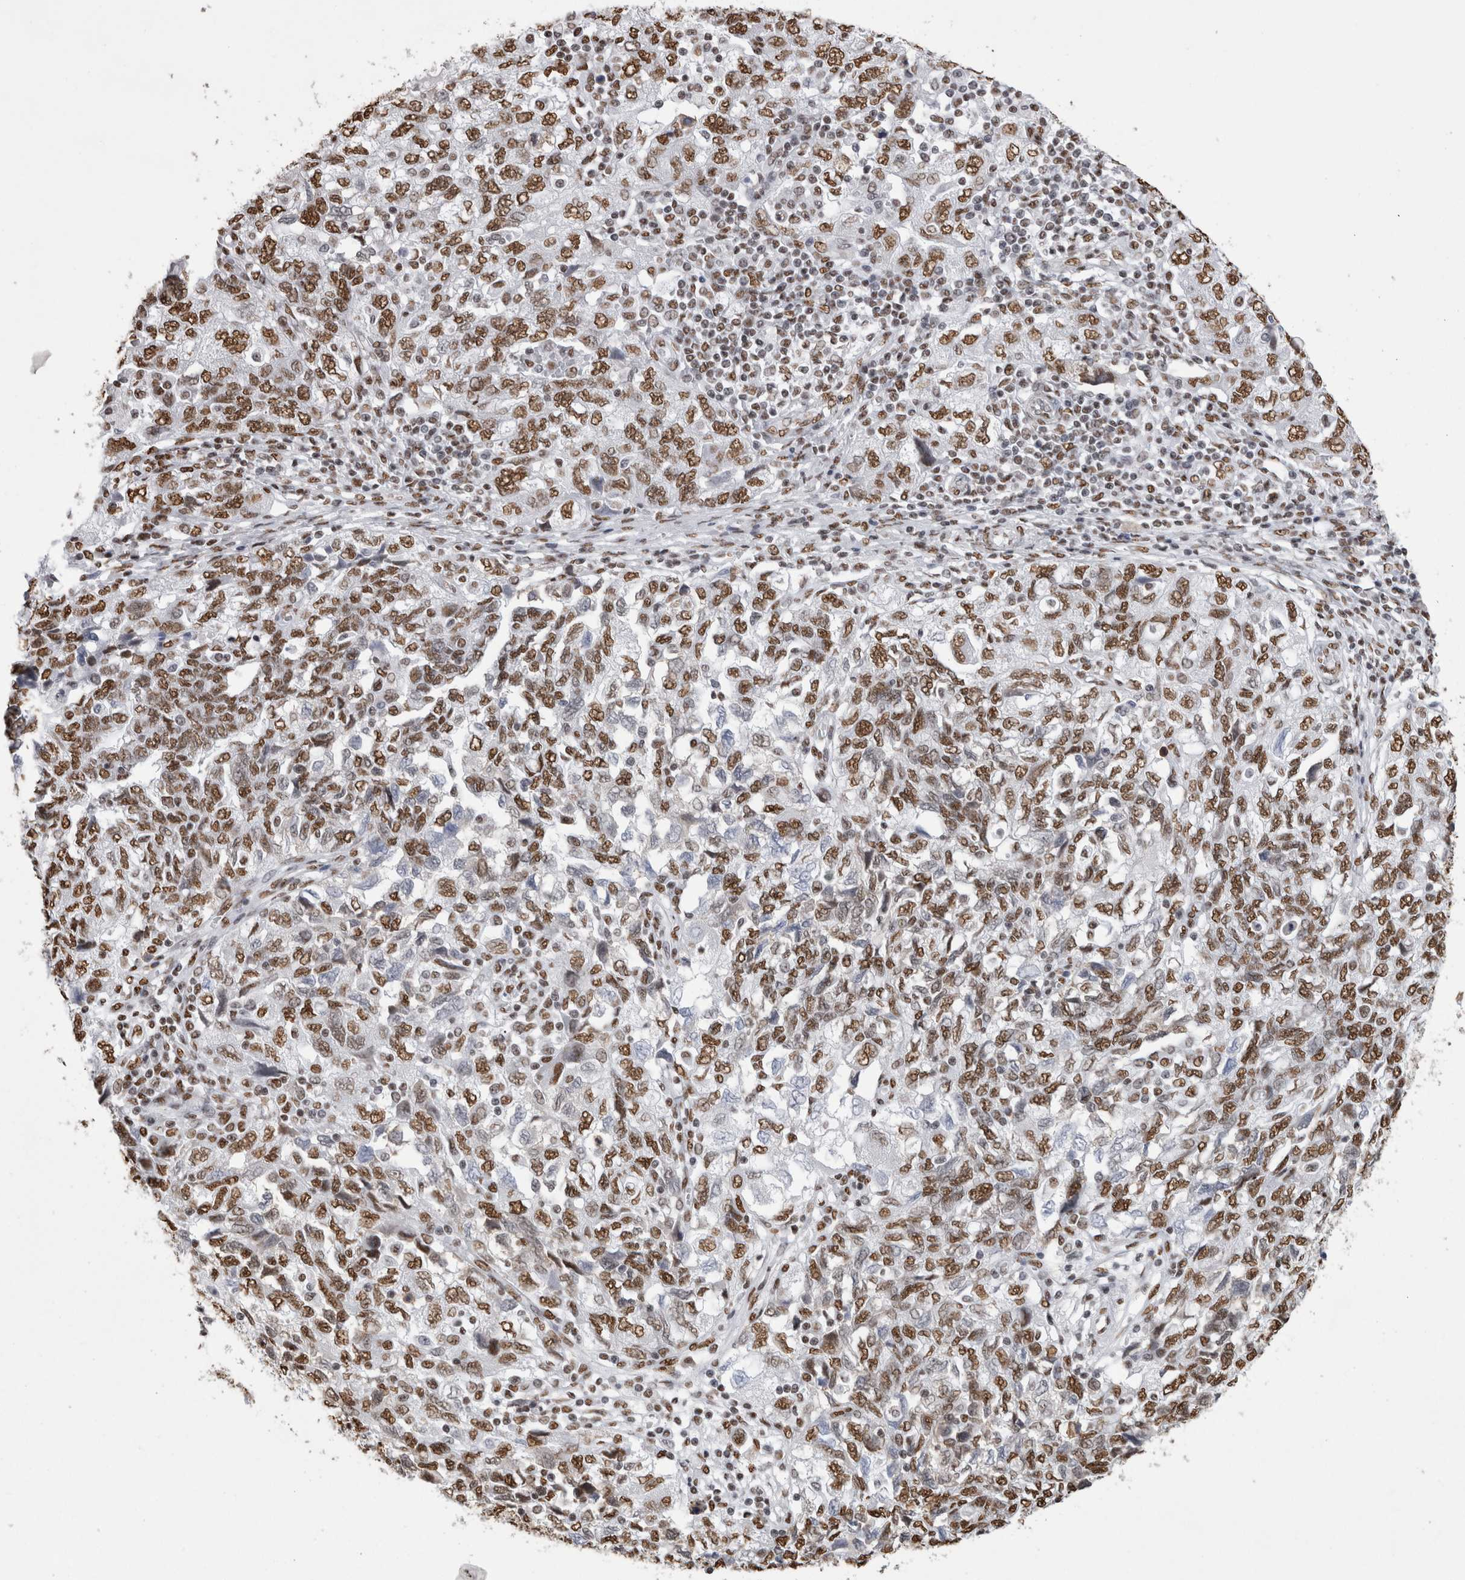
{"staining": {"intensity": "strong", "quantity": ">75%", "location": "nuclear"}, "tissue": "ovarian cancer", "cell_type": "Tumor cells", "image_type": "cancer", "snomed": [{"axis": "morphology", "description": "Carcinoma, NOS"}, {"axis": "morphology", "description": "Cystadenocarcinoma, serous, NOS"}, {"axis": "topography", "description": "Ovary"}], "caption": "A high-resolution photomicrograph shows immunohistochemistry (IHC) staining of ovarian cancer, which shows strong nuclear expression in approximately >75% of tumor cells. (DAB IHC with brightfield microscopy, high magnification).", "gene": "ALPK3", "patient": {"sex": "female", "age": 69}}